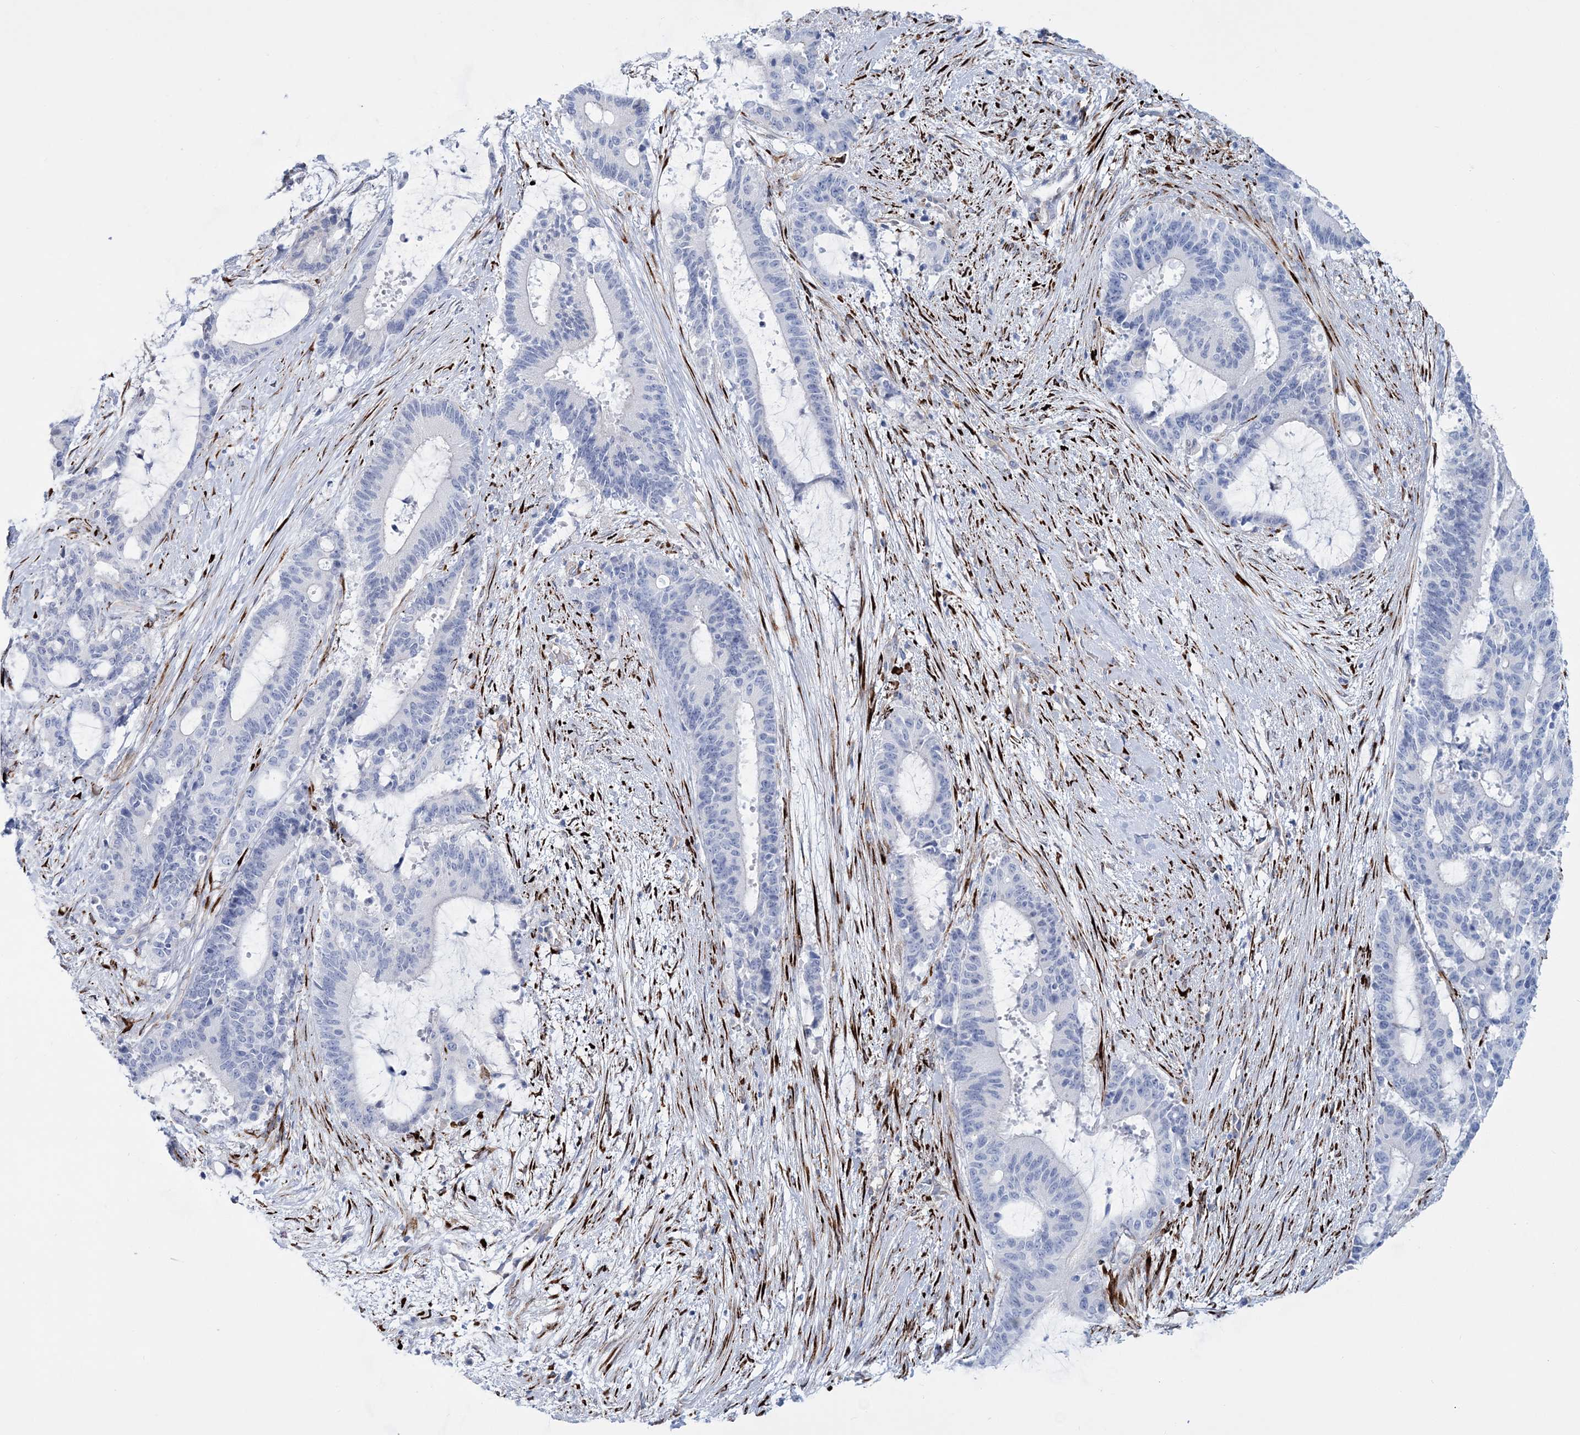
{"staining": {"intensity": "negative", "quantity": "none", "location": "none"}, "tissue": "liver cancer", "cell_type": "Tumor cells", "image_type": "cancer", "snomed": [{"axis": "morphology", "description": "Normal tissue, NOS"}, {"axis": "morphology", "description": "Cholangiocarcinoma"}, {"axis": "topography", "description": "Liver"}, {"axis": "topography", "description": "Peripheral nerve tissue"}], "caption": "Human cholangiocarcinoma (liver) stained for a protein using immunohistochemistry (IHC) demonstrates no positivity in tumor cells.", "gene": "RAB11FIP5", "patient": {"sex": "female", "age": 73}}